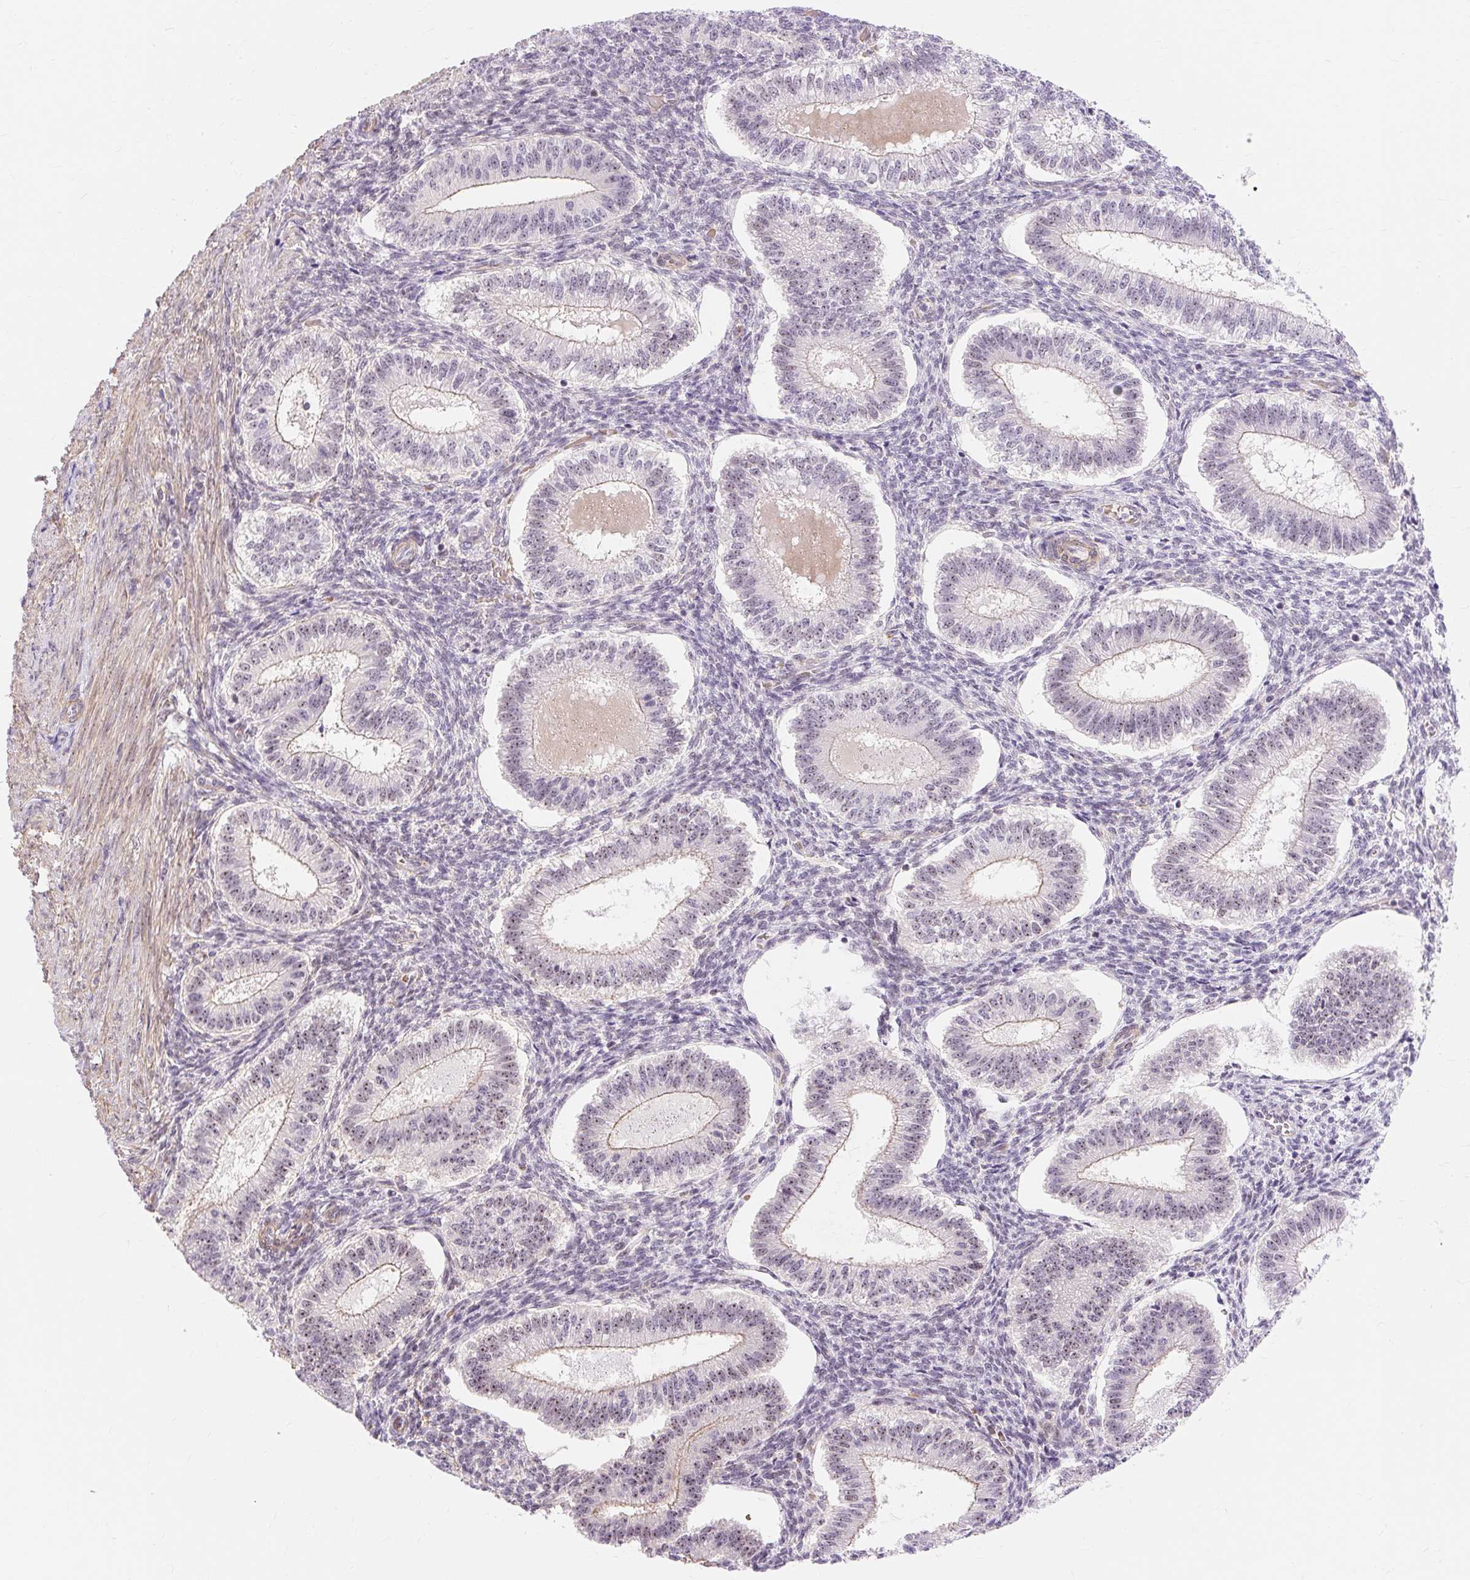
{"staining": {"intensity": "weak", "quantity": "<25%", "location": "nuclear"}, "tissue": "endometrium", "cell_type": "Cells in endometrial stroma", "image_type": "normal", "snomed": [{"axis": "morphology", "description": "Normal tissue, NOS"}, {"axis": "topography", "description": "Endometrium"}], "caption": "This is a photomicrograph of immunohistochemistry staining of benign endometrium, which shows no positivity in cells in endometrial stroma. Nuclei are stained in blue.", "gene": "OBP2A", "patient": {"sex": "female", "age": 25}}